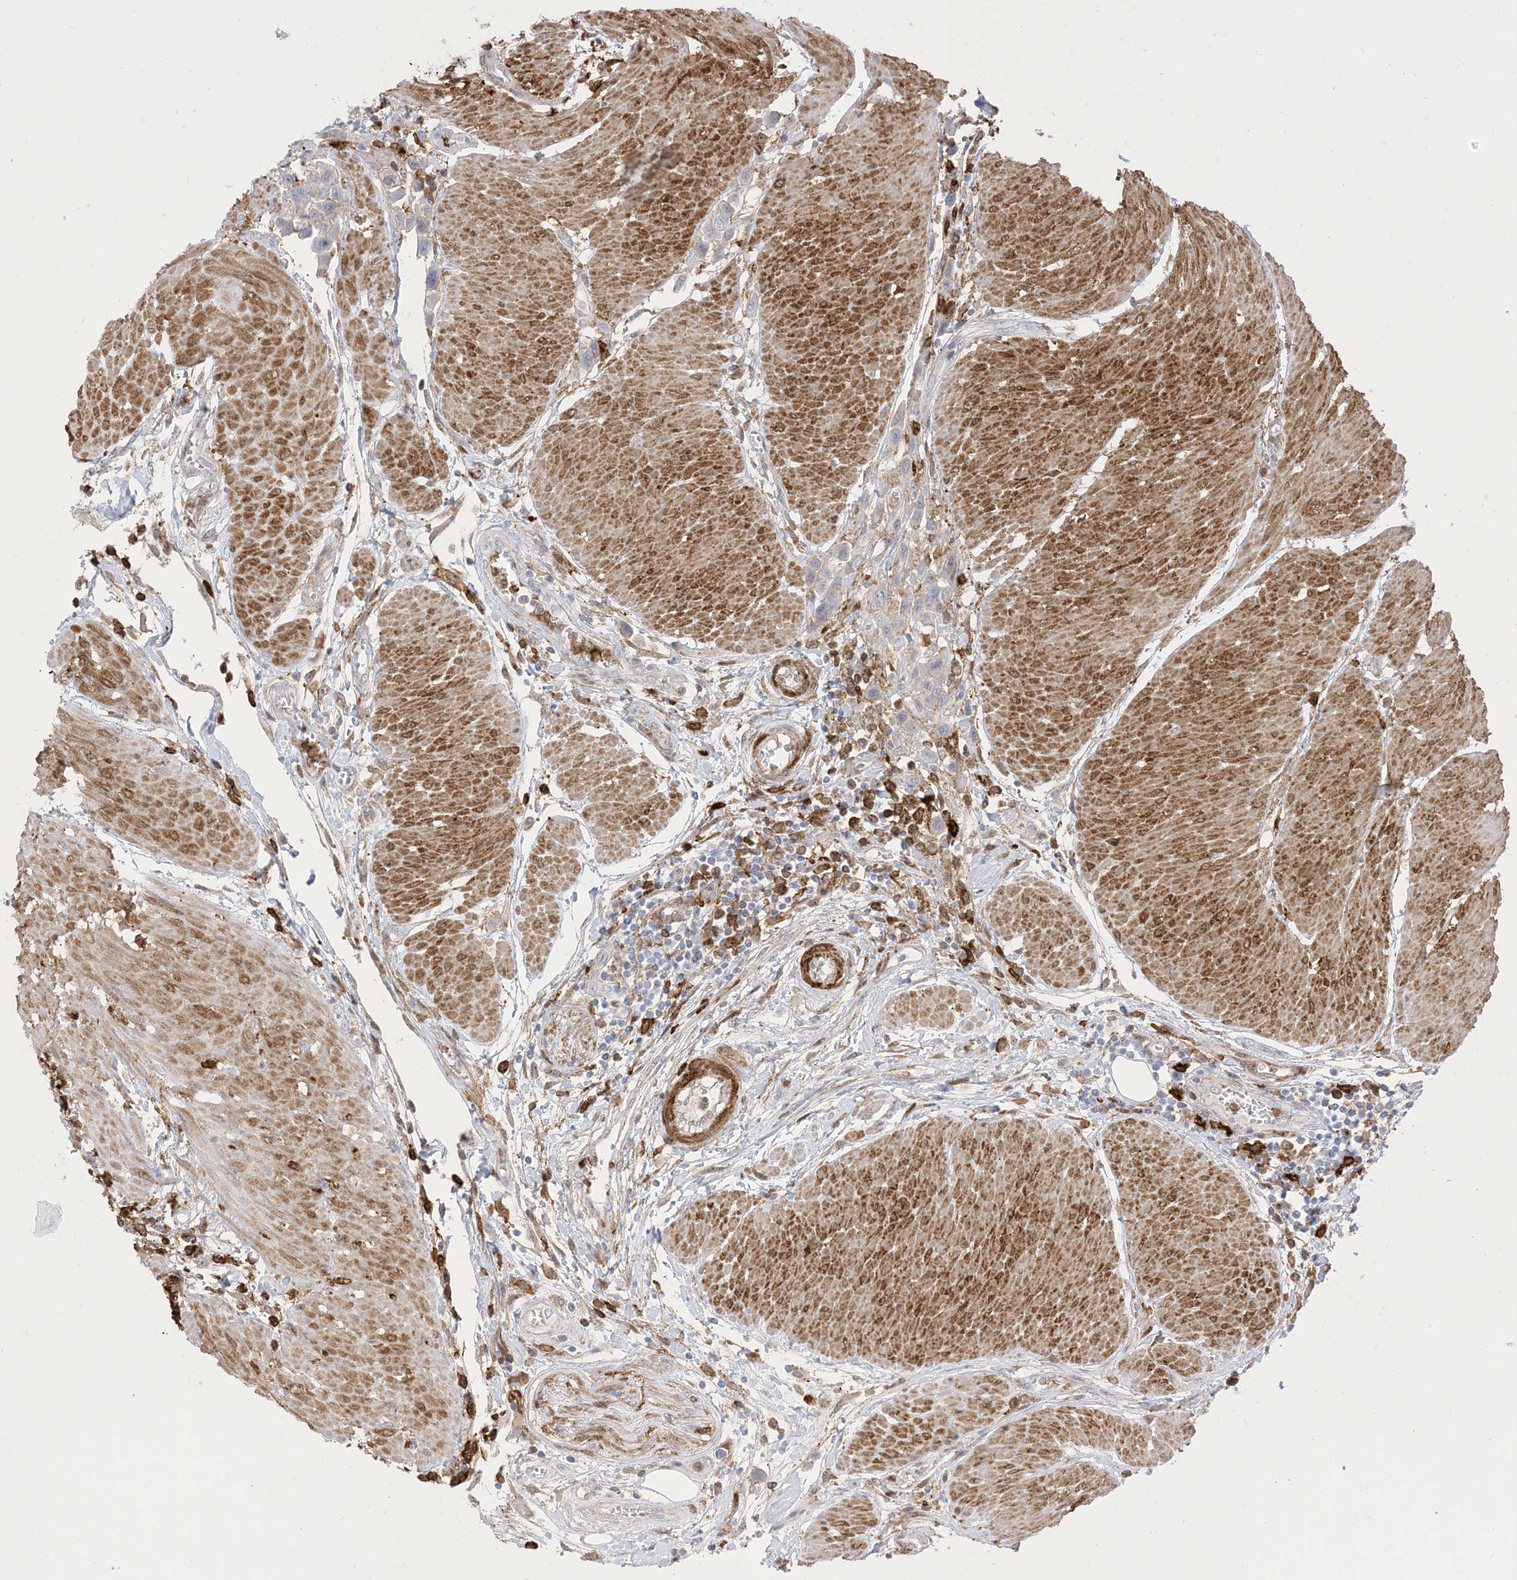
{"staining": {"intensity": "negative", "quantity": "none", "location": "none"}, "tissue": "urothelial cancer", "cell_type": "Tumor cells", "image_type": "cancer", "snomed": [{"axis": "morphology", "description": "Urothelial carcinoma, High grade"}, {"axis": "topography", "description": "Urinary bladder"}], "caption": "This is an immunohistochemistry histopathology image of human urothelial cancer. There is no staining in tumor cells.", "gene": "GSN", "patient": {"sex": "male", "age": 50}}